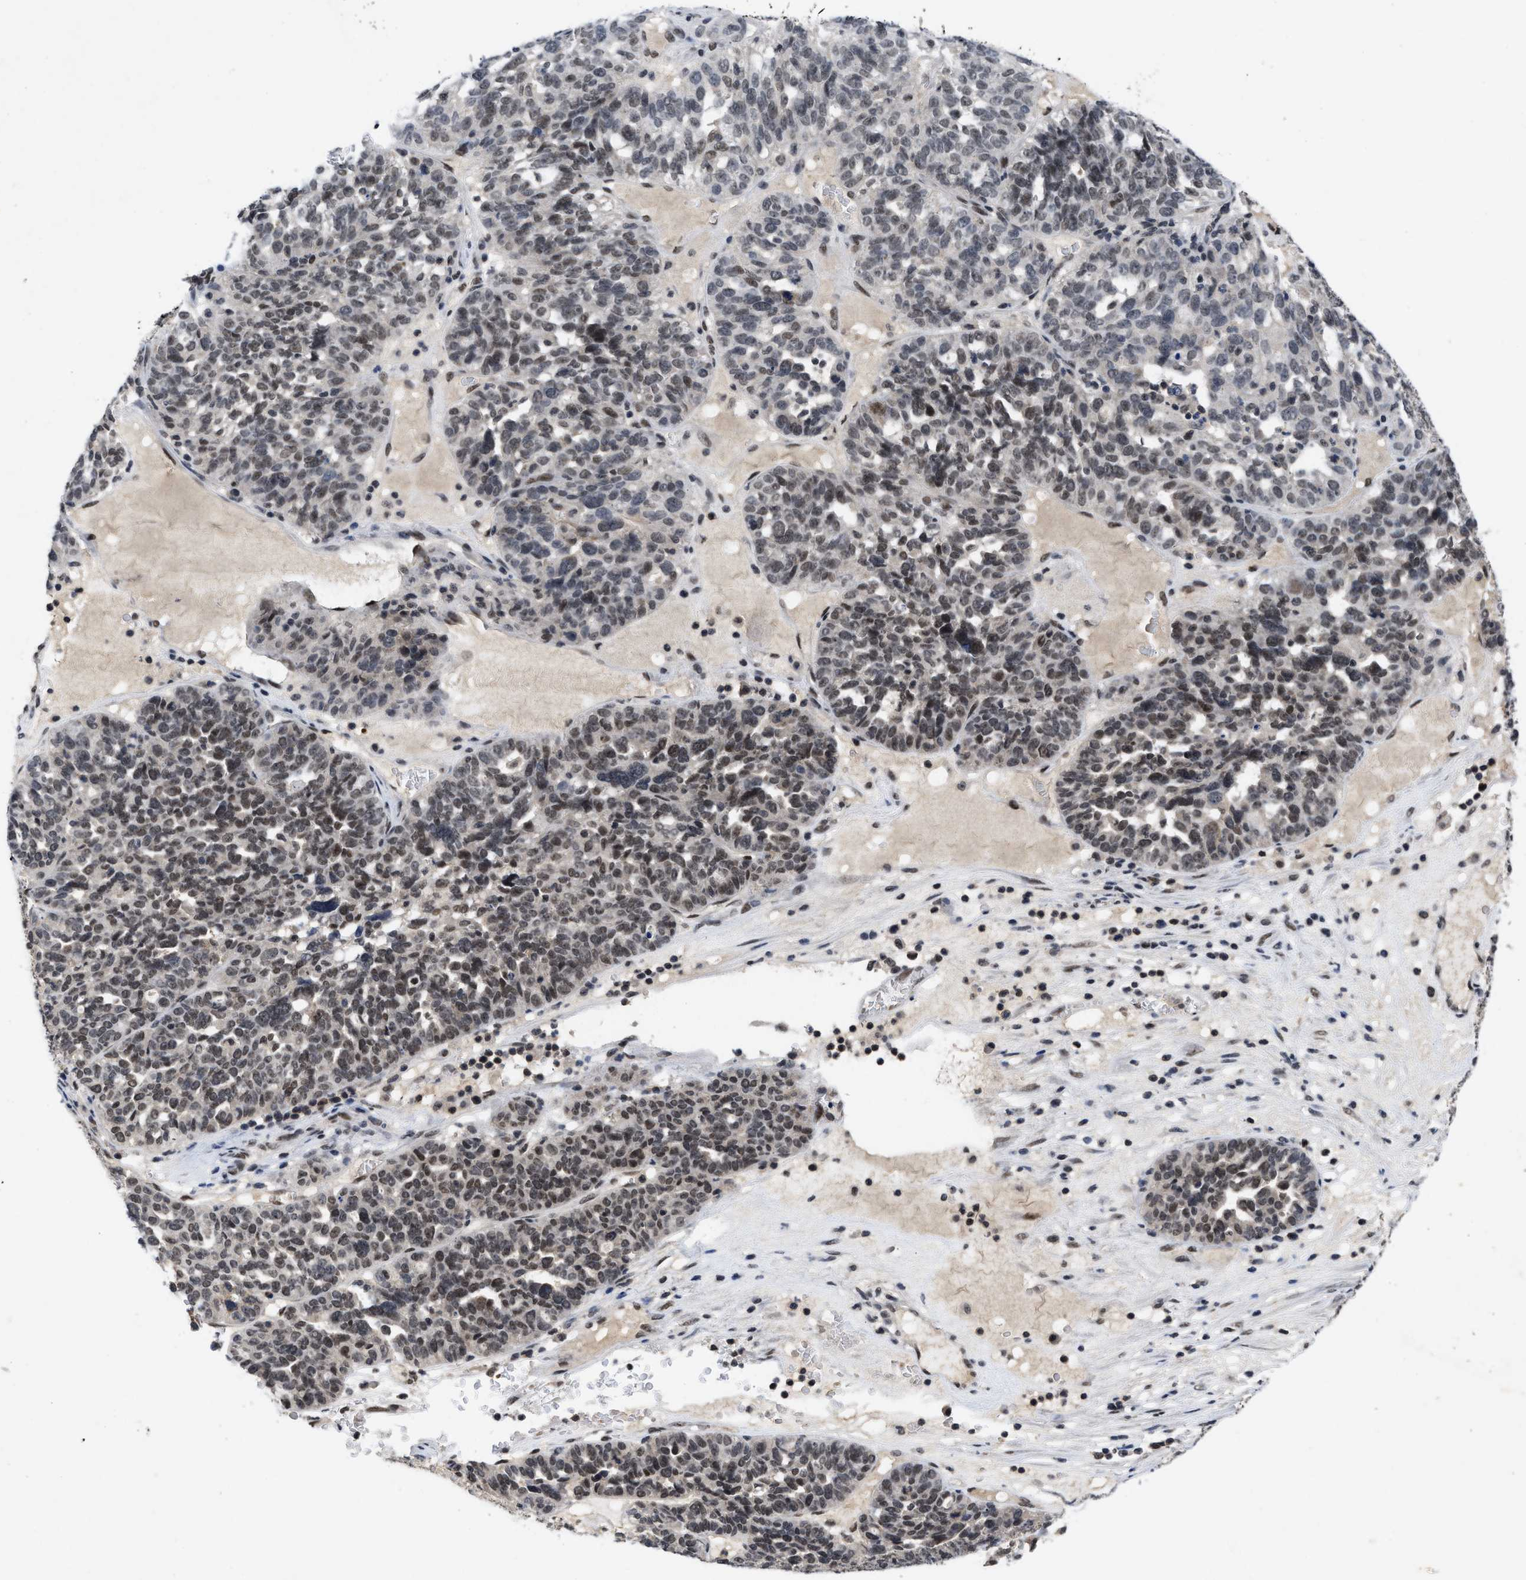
{"staining": {"intensity": "weak", "quantity": ">75%", "location": "nuclear"}, "tissue": "ovarian cancer", "cell_type": "Tumor cells", "image_type": "cancer", "snomed": [{"axis": "morphology", "description": "Cystadenocarcinoma, serous, NOS"}, {"axis": "topography", "description": "Ovary"}], "caption": "The immunohistochemical stain labels weak nuclear expression in tumor cells of ovarian serous cystadenocarcinoma tissue. The staining was performed using DAB (3,3'-diaminobenzidine) to visualize the protein expression in brown, while the nuclei were stained in blue with hematoxylin (Magnification: 20x).", "gene": "ZNF346", "patient": {"sex": "female", "age": 59}}